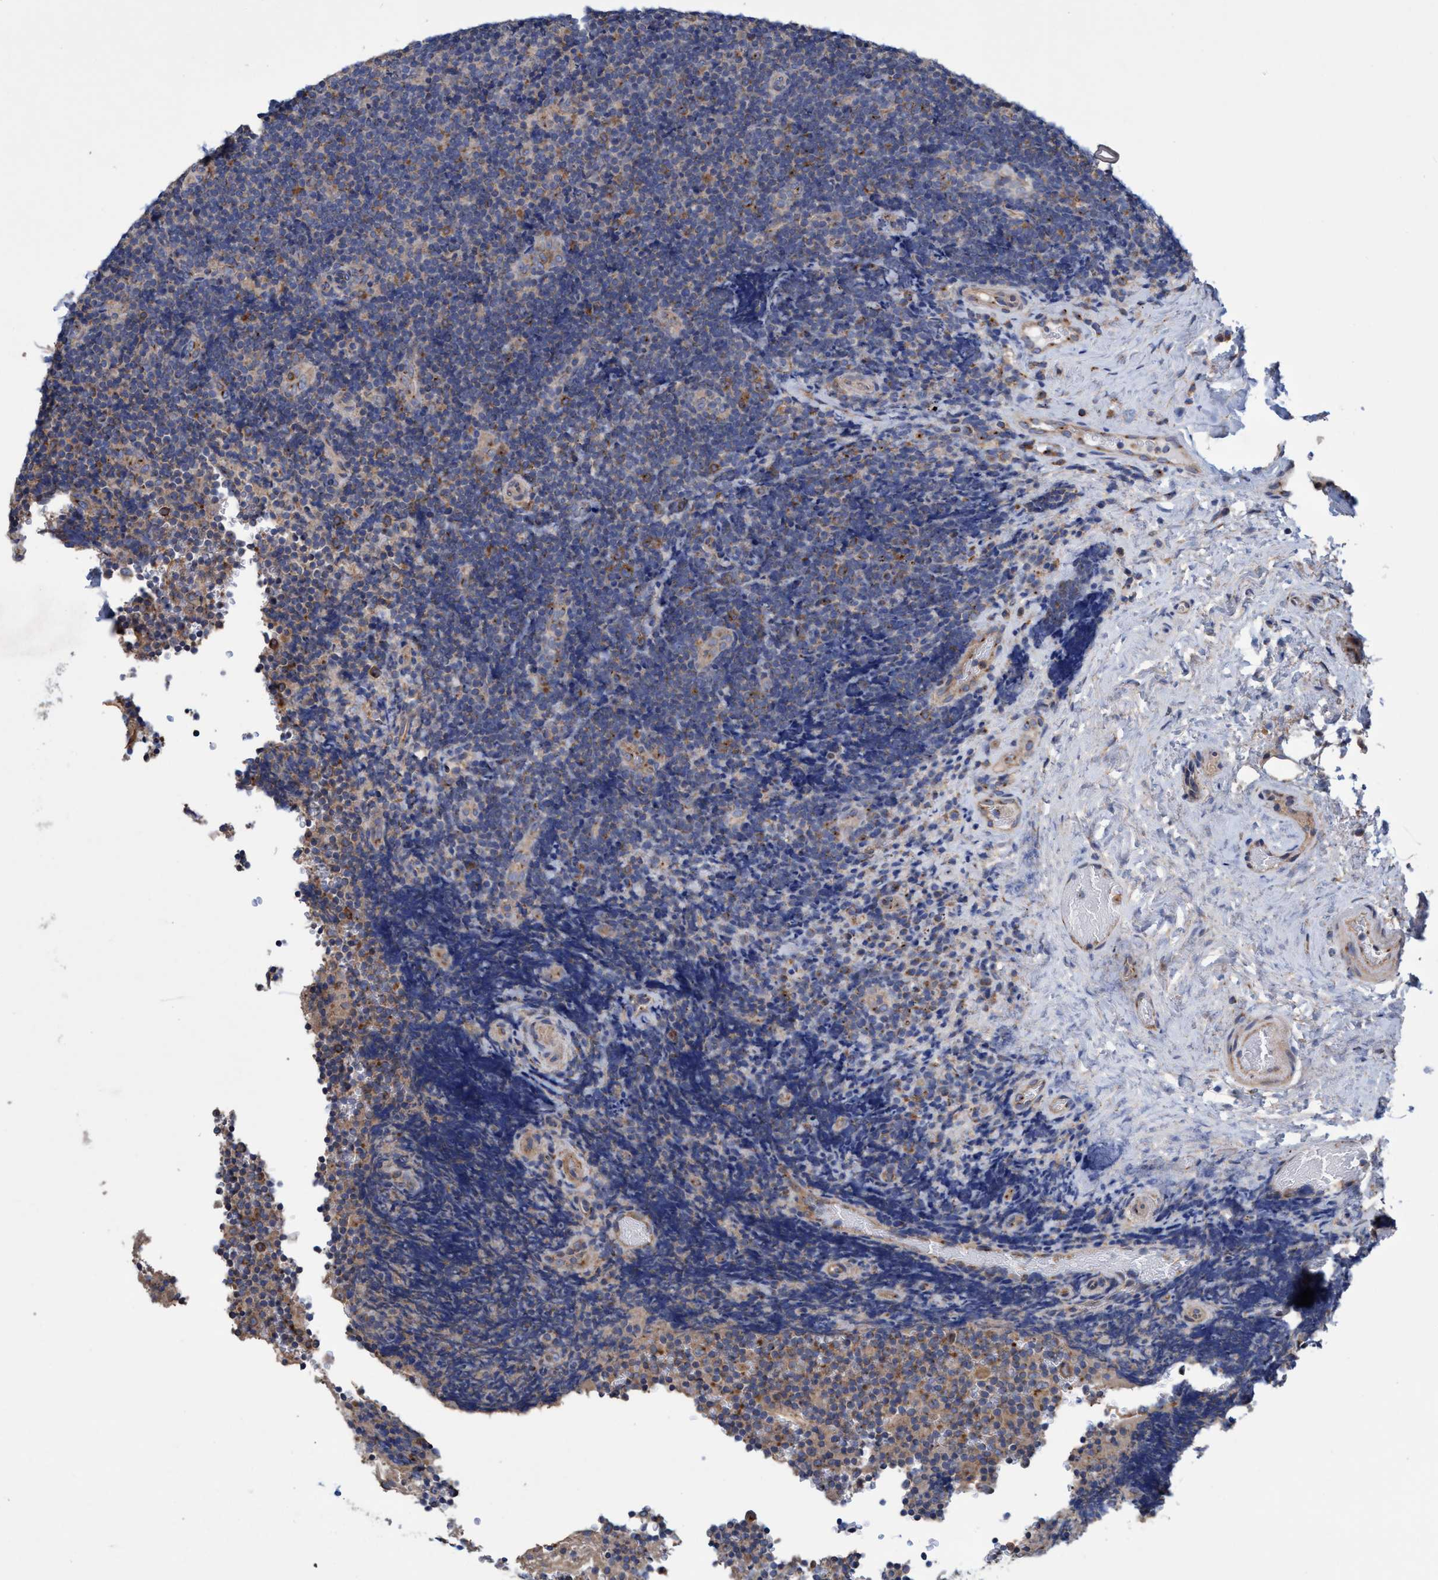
{"staining": {"intensity": "weak", "quantity": "25%-75%", "location": "cytoplasmic/membranous"}, "tissue": "lymphoma", "cell_type": "Tumor cells", "image_type": "cancer", "snomed": [{"axis": "morphology", "description": "Malignant lymphoma, non-Hodgkin's type, High grade"}, {"axis": "topography", "description": "Tonsil"}], "caption": "Tumor cells display low levels of weak cytoplasmic/membranous positivity in about 25%-75% of cells in malignant lymphoma, non-Hodgkin's type (high-grade).", "gene": "BICD2", "patient": {"sex": "female", "age": 36}}